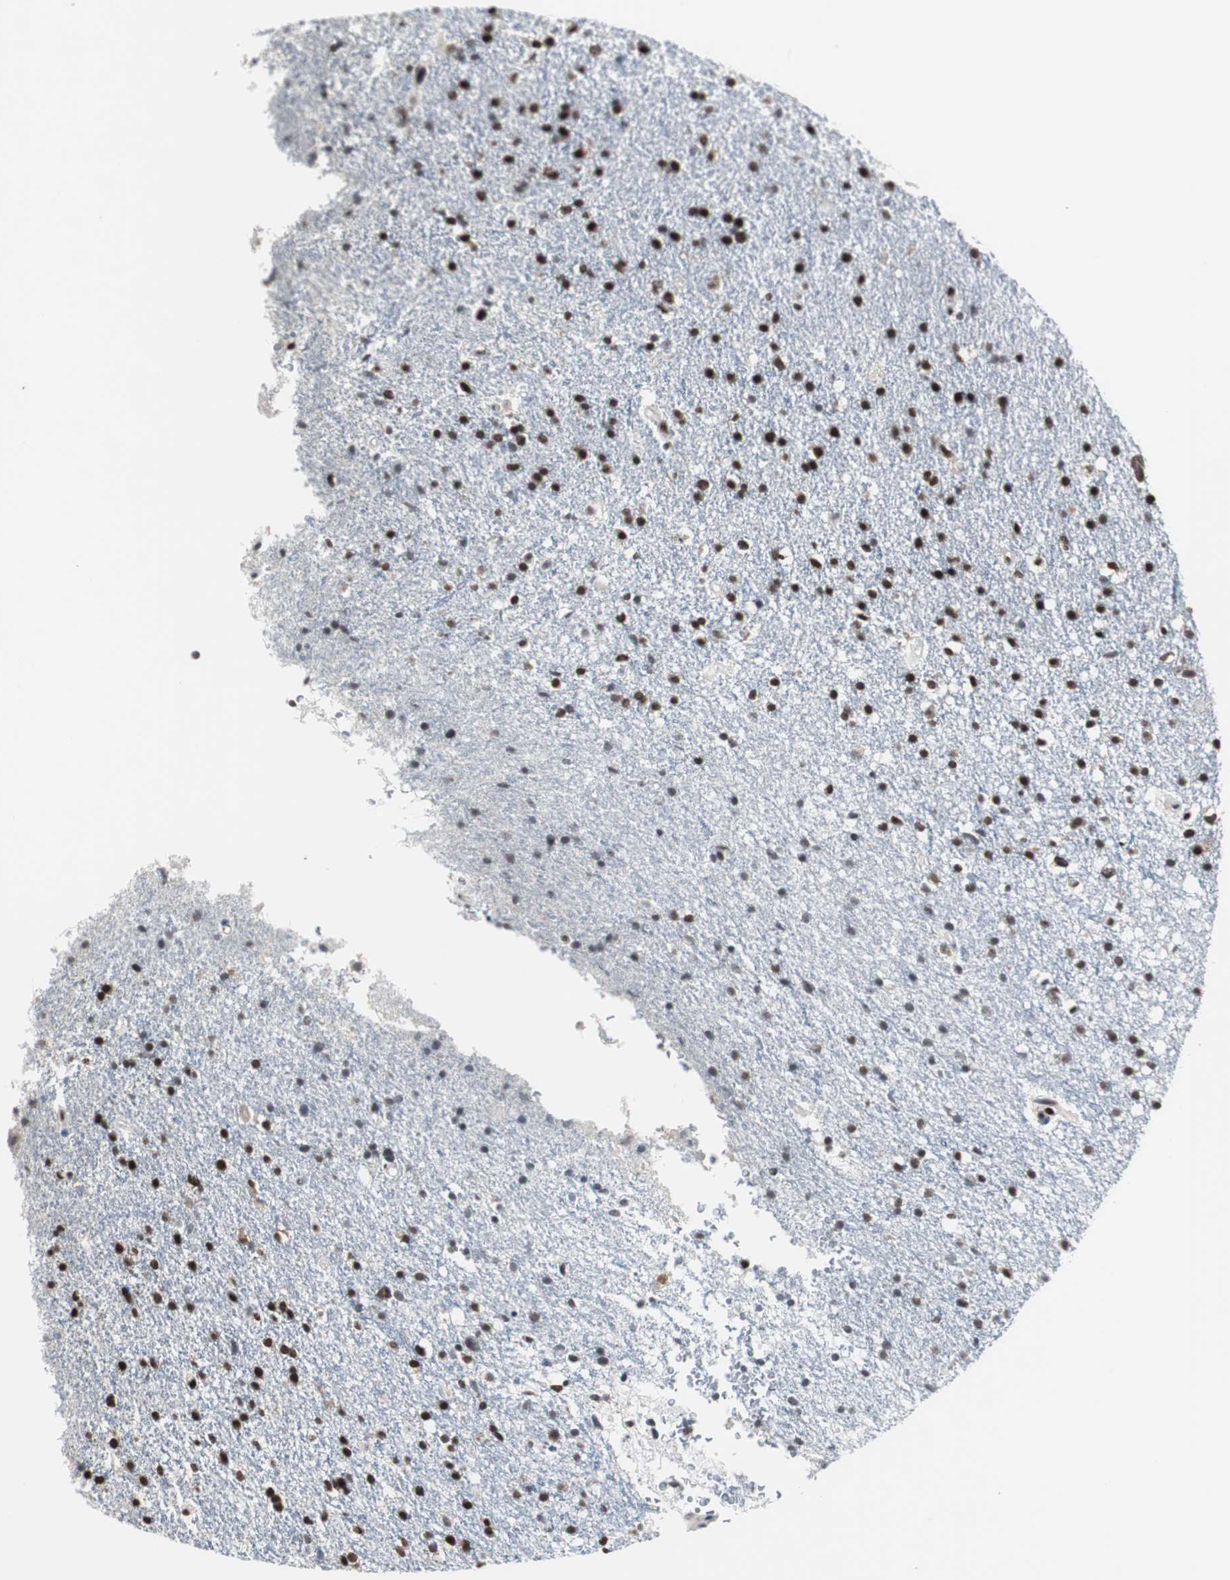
{"staining": {"intensity": "strong", "quantity": ">75%", "location": "nuclear"}, "tissue": "glioma", "cell_type": "Tumor cells", "image_type": "cancer", "snomed": [{"axis": "morphology", "description": "Glioma, malignant, High grade"}, {"axis": "topography", "description": "Brain"}], "caption": "Brown immunohistochemical staining in human malignant glioma (high-grade) reveals strong nuclear staining in approximately >75% of tumor cells.", "gene": "CDK9", "patient": {"sex": "male", "age": 33}}